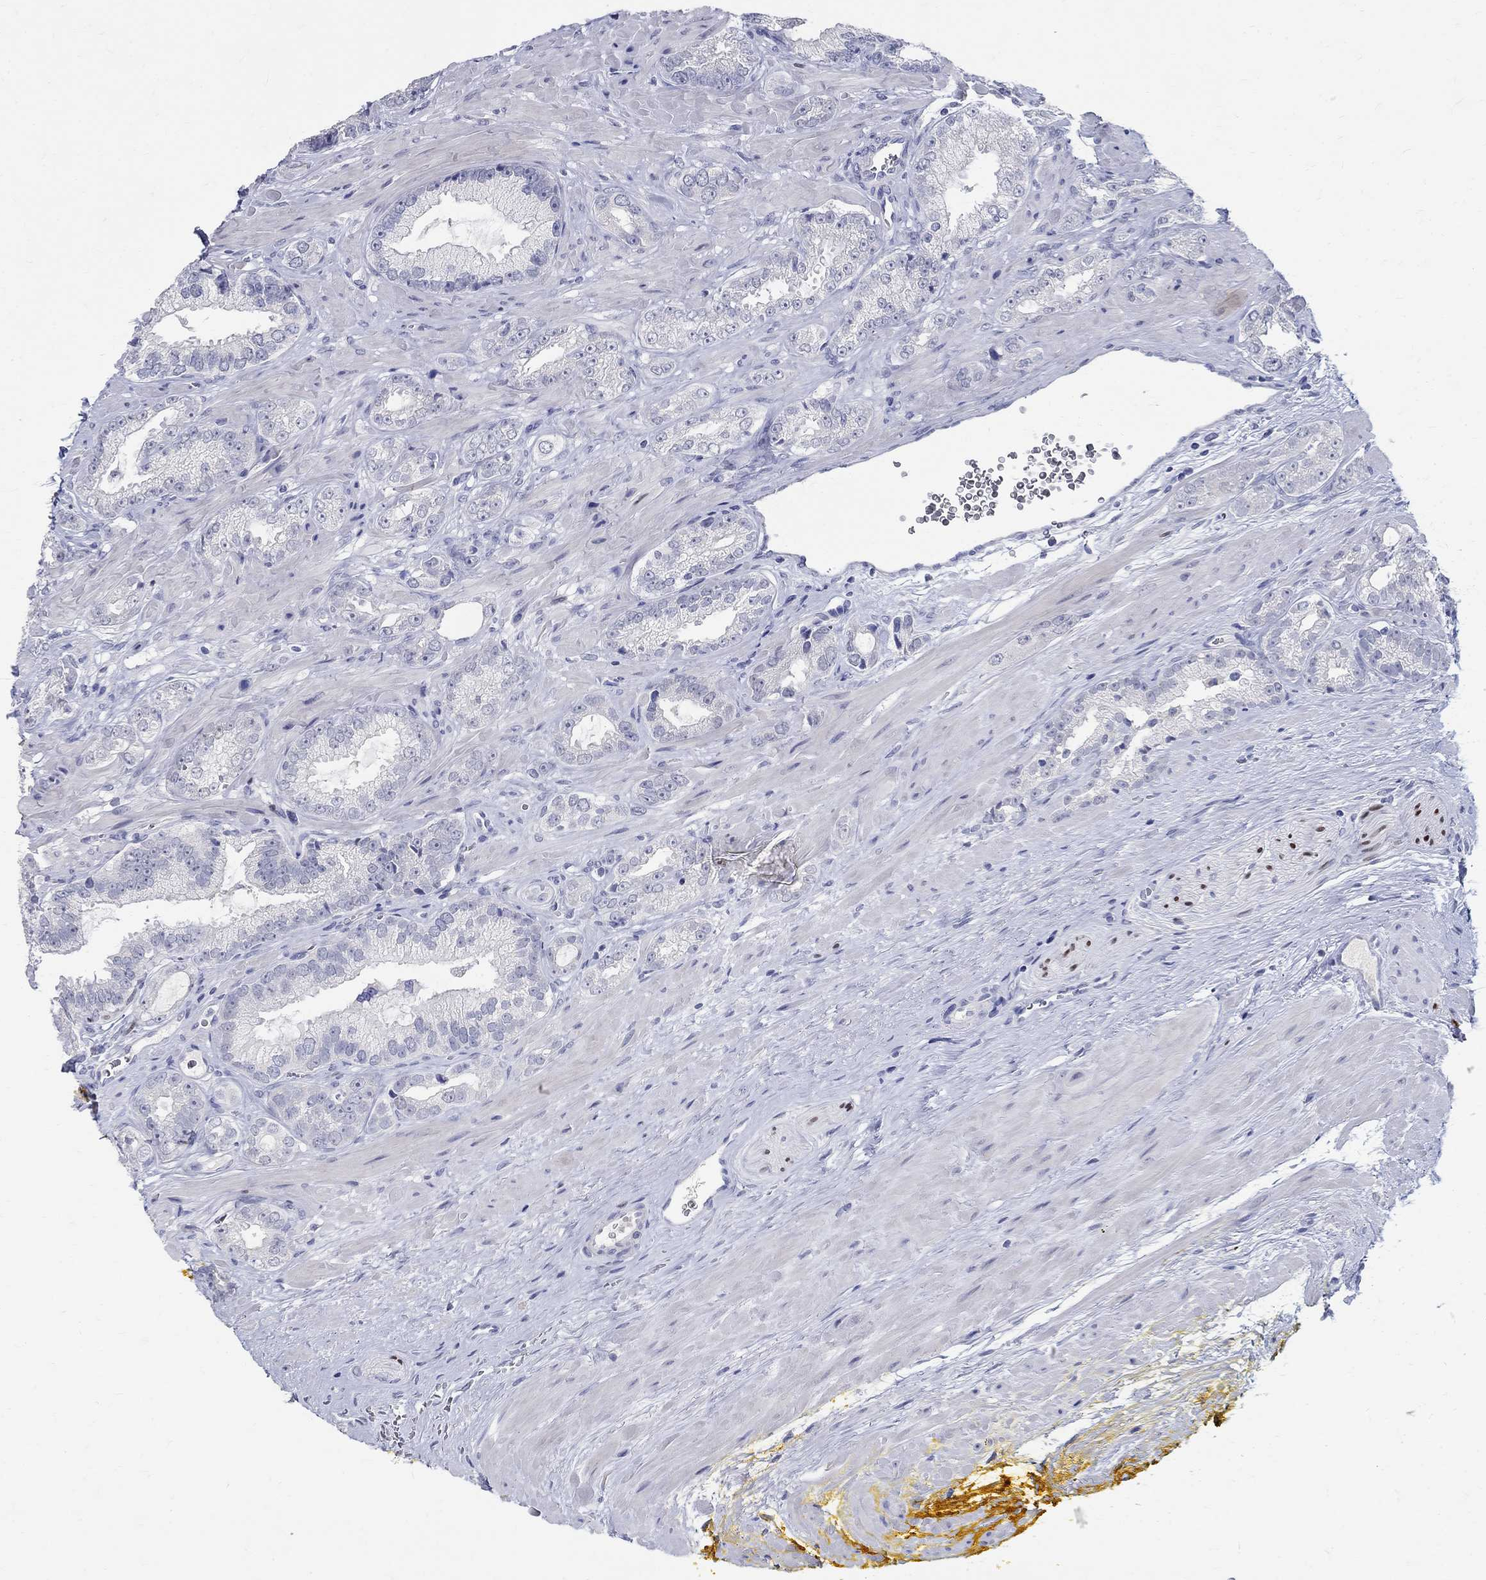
{"staining": {"intensity": "negative", "quantity": "none", "location": "none"}, "tissue": "prostate cancer", "cell_type": "Tumor cells", "image_type": "cancer", "snomed": [{"axis": "morphology", "description": "Adenocarcinoma, NOS"}, {"axis": "topography", "description": "Prostate"}], "caption": "Prostate cancer (adenocarcinoma) was stained to show a protein in brown. There is no significant staining in tumor cells.", "gene": "SOX2", "patient": {"sex": "male", "age": 67}}